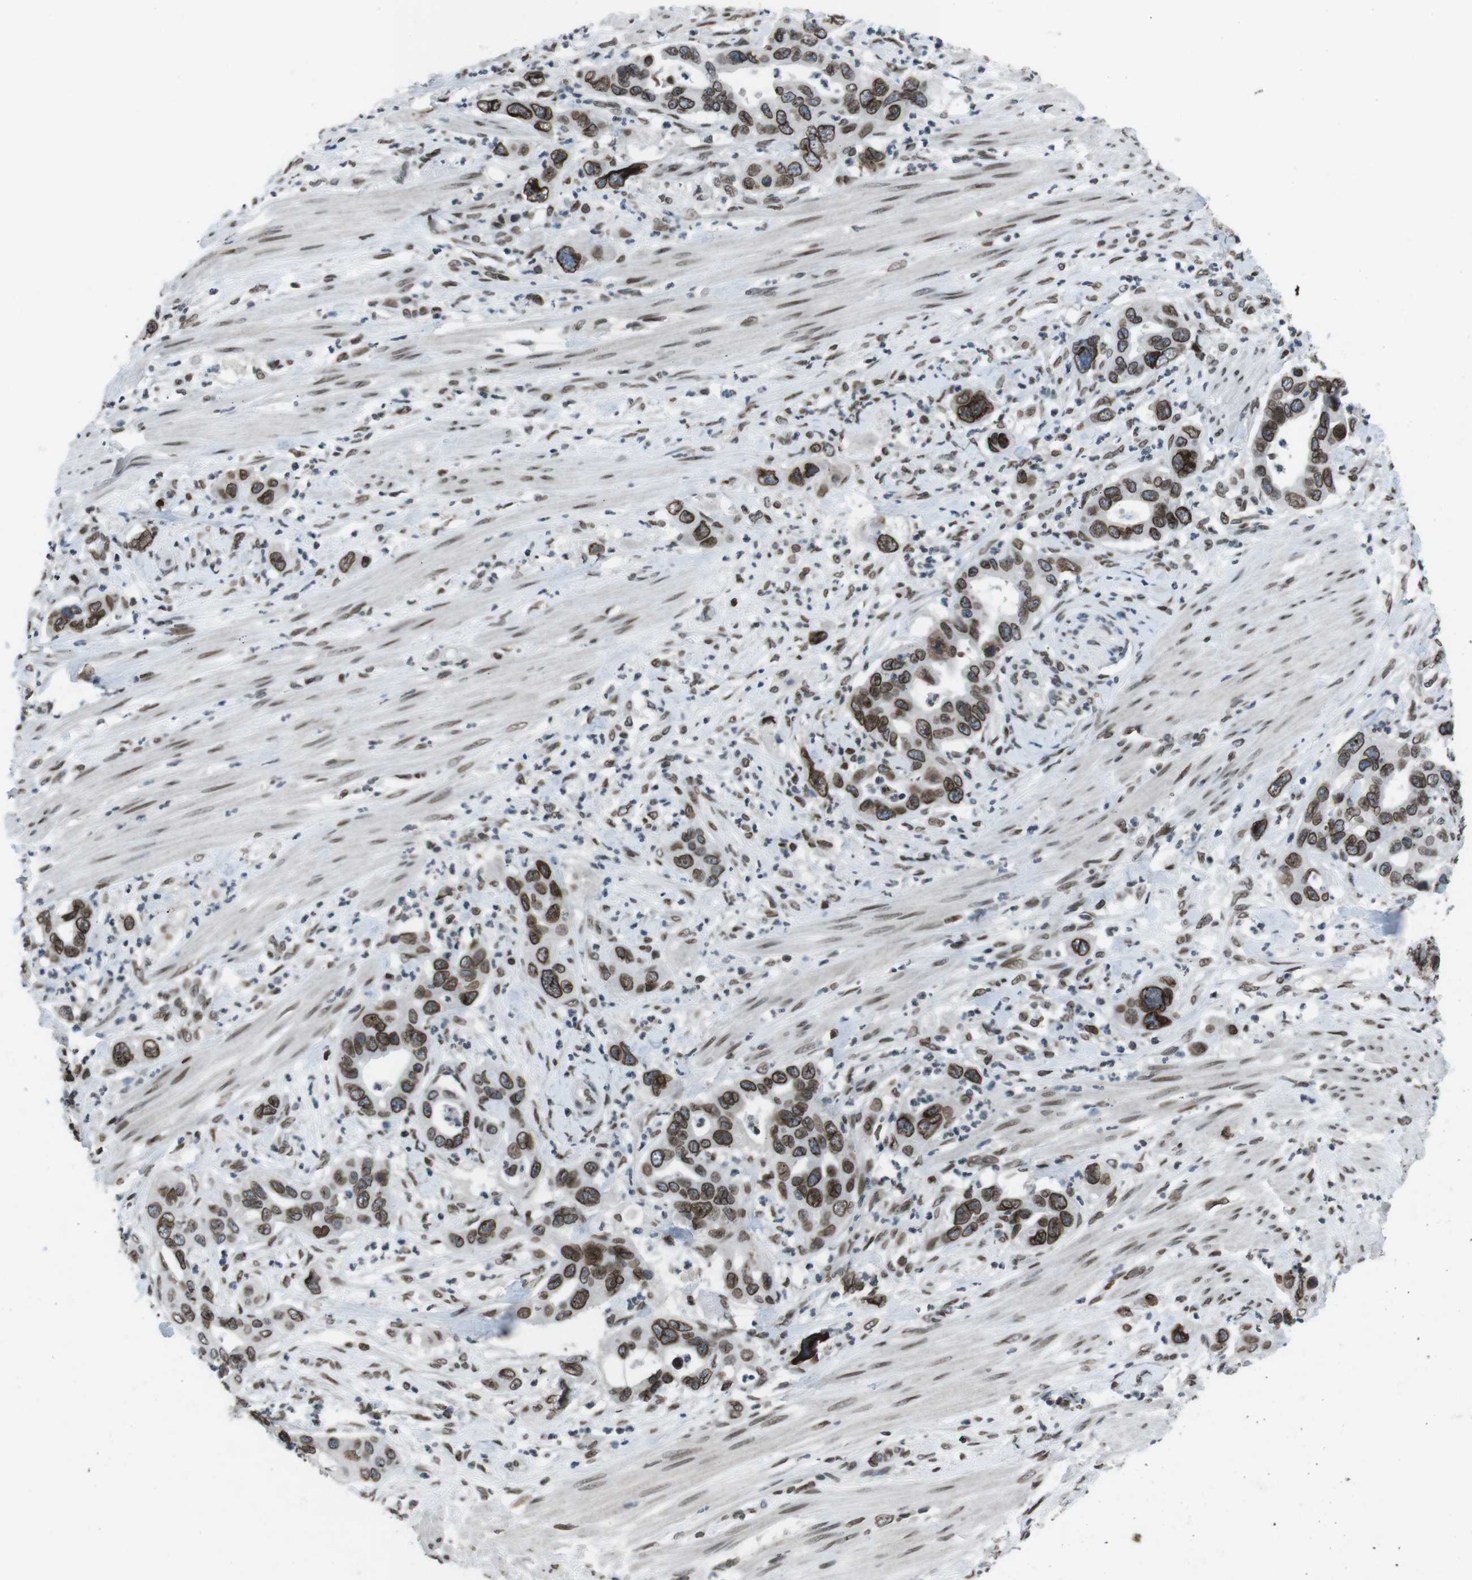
{"staining": {"intensity": "strong", "quantity": ">75%", "location": "cytoplasmic/membranous,nuclear"}, "tissue": "pancreatic cancer", "cell_type": "Tumor cells", "image_type": "cancer", "snomed": [{"axis": "morphology", "description": "Adenocarcinoma, NOS"}, {"axis": "topography", "description": "Pancreas"}], "caption": "This image shows pancreatic cancer (adenocarcinoma) stained with IHC to label a protein in brown. The cytoplasmic/membranous and nuclear of tumor cells show strong positivity for the protein. Nuclei are counter-stained blue.", "gene": "MAD1L1", "patient": {"sex": "female", "age": 71}}